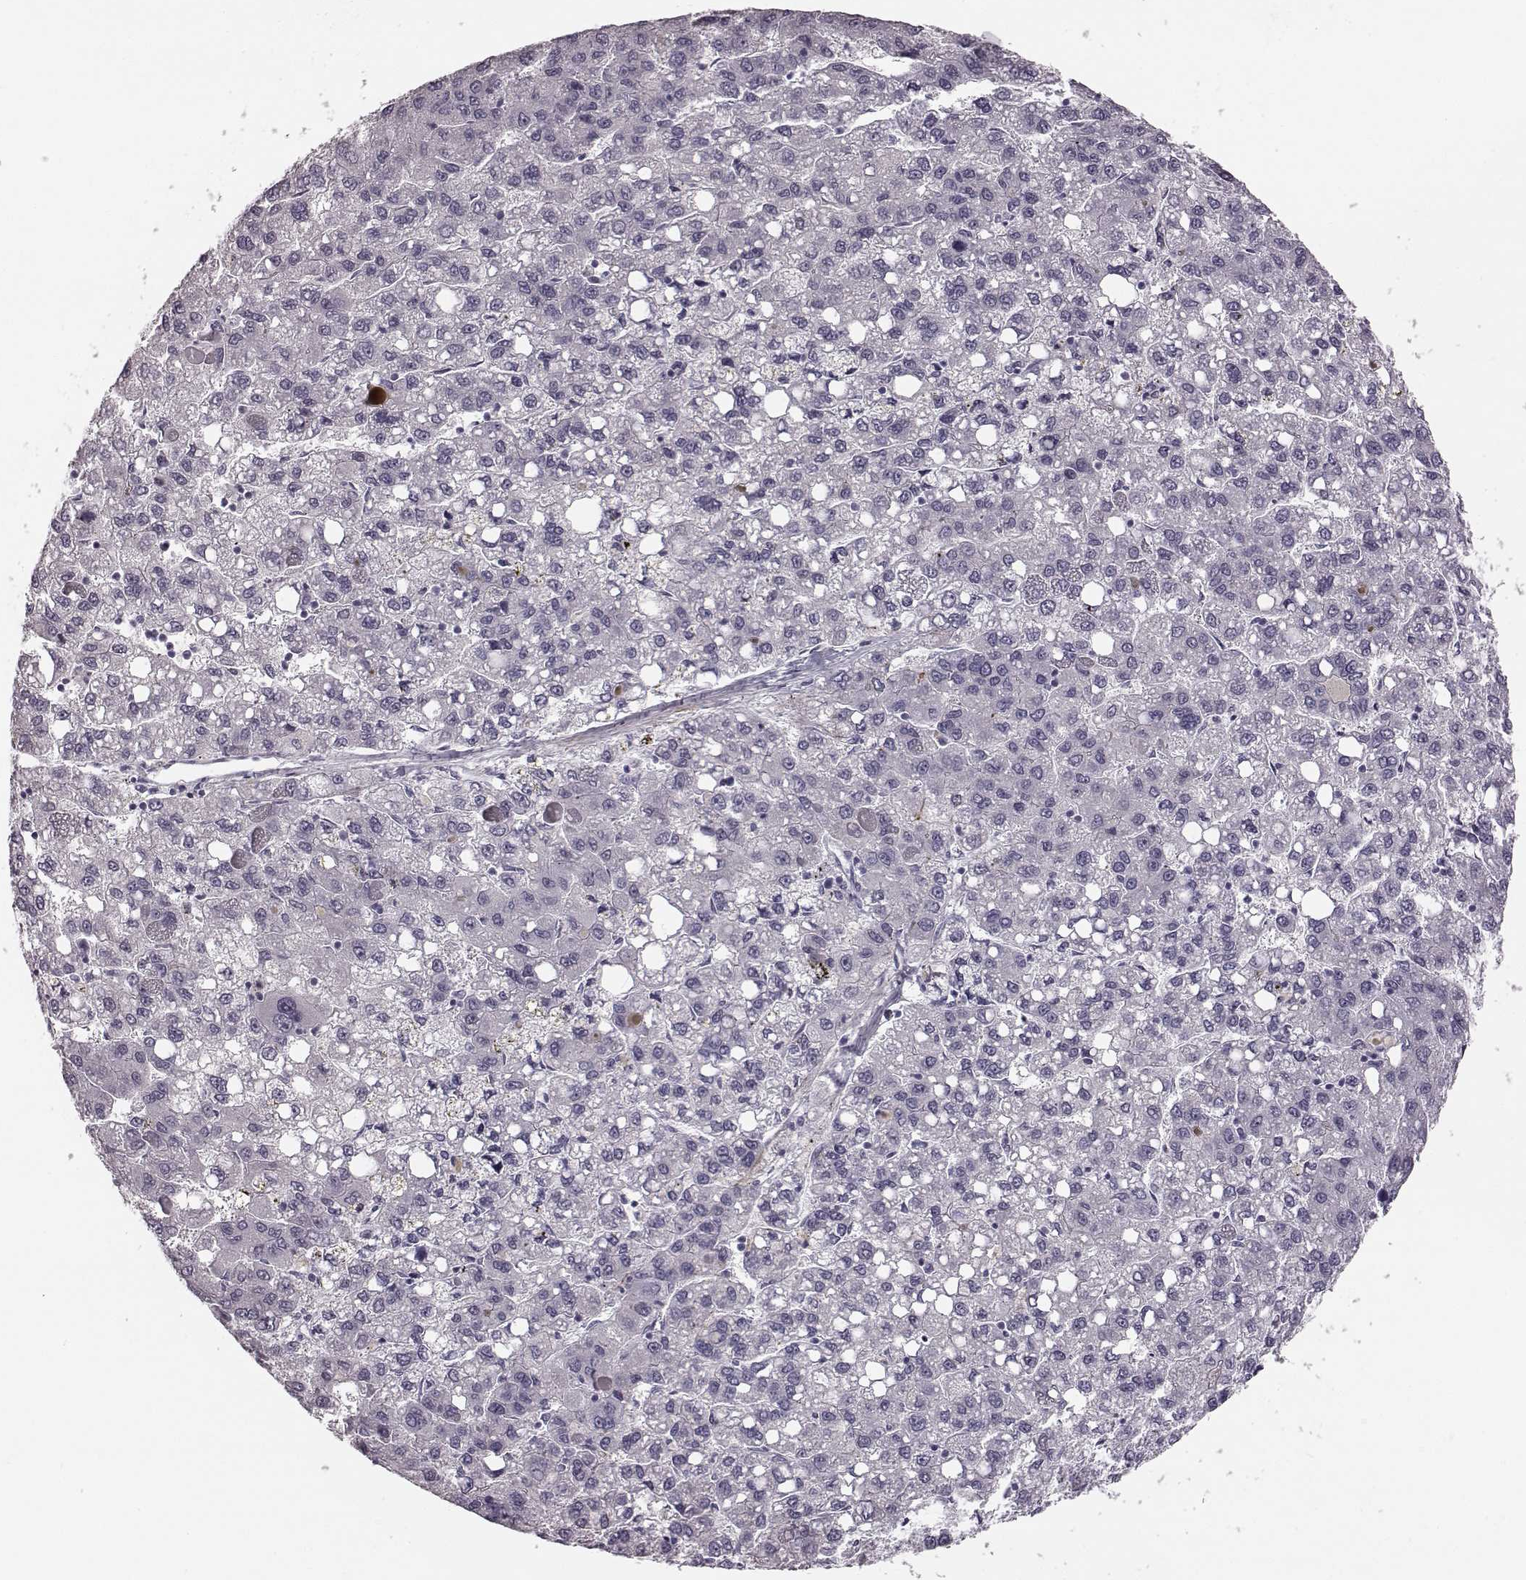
{"staining": {"intensity": "negative", "quantity": "none", "location": "none"}, "tissue": "liver cancer", "cell_type": "Tumor cells", "image_type": "cancer", "snomed": [{"axis": "morphology", "description": "Carcinoma, Hepatocellular, NOS"}, {"axis": "topography", "description": "Liver"}], "caption": "This photomicrograph is of liver cancer (hepatocellular carcinoma) stained with IHC to label a protein in brown with the nuclei are counter-stained blue. There is no expression in tumor cells.", "gene": "ZNF433", "patient": {"sex": "female", "age": 82}}